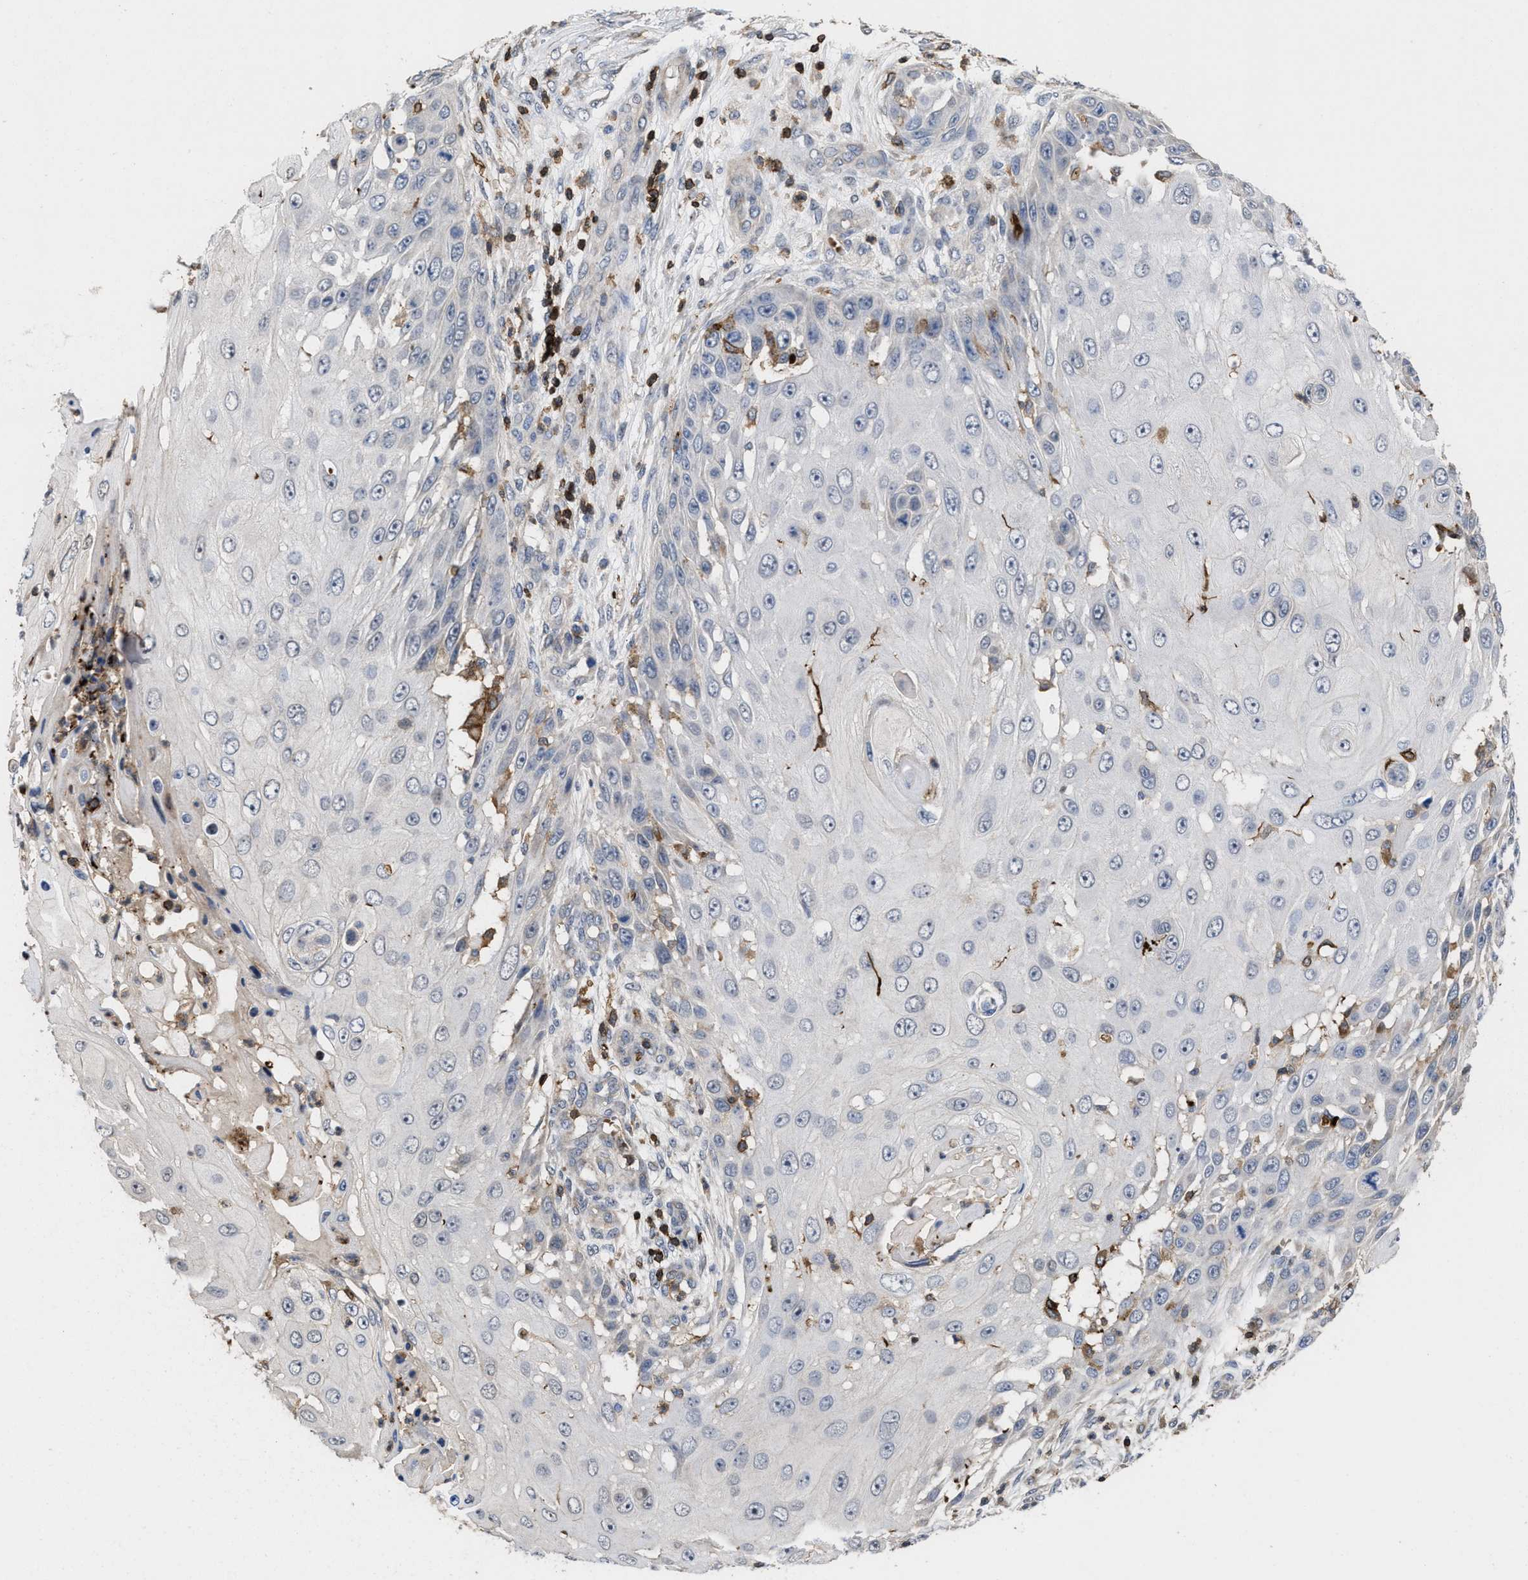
{"staining": {"intensity": "negative", "quantity": "none", "location": "none"}, "tissue": "skin cancer", "cell_type": "Tumor cells", "image_type": "cancer", "snomed": [{"axis": "morphology", "description": "Squamous cell carcinoma, NOS"}, {"axis": "topography", "description": "Skin"}], "caption": "This micrograph is of squamous cell carcinoma (skin) stained with immunohistochemistry (IHC) to label a protein in brown with the nuclei are counter-stained blue. There is no expression in tumor cells.", "gene": "PTPRE", "patient": {"sex": "female", "age": 44}}